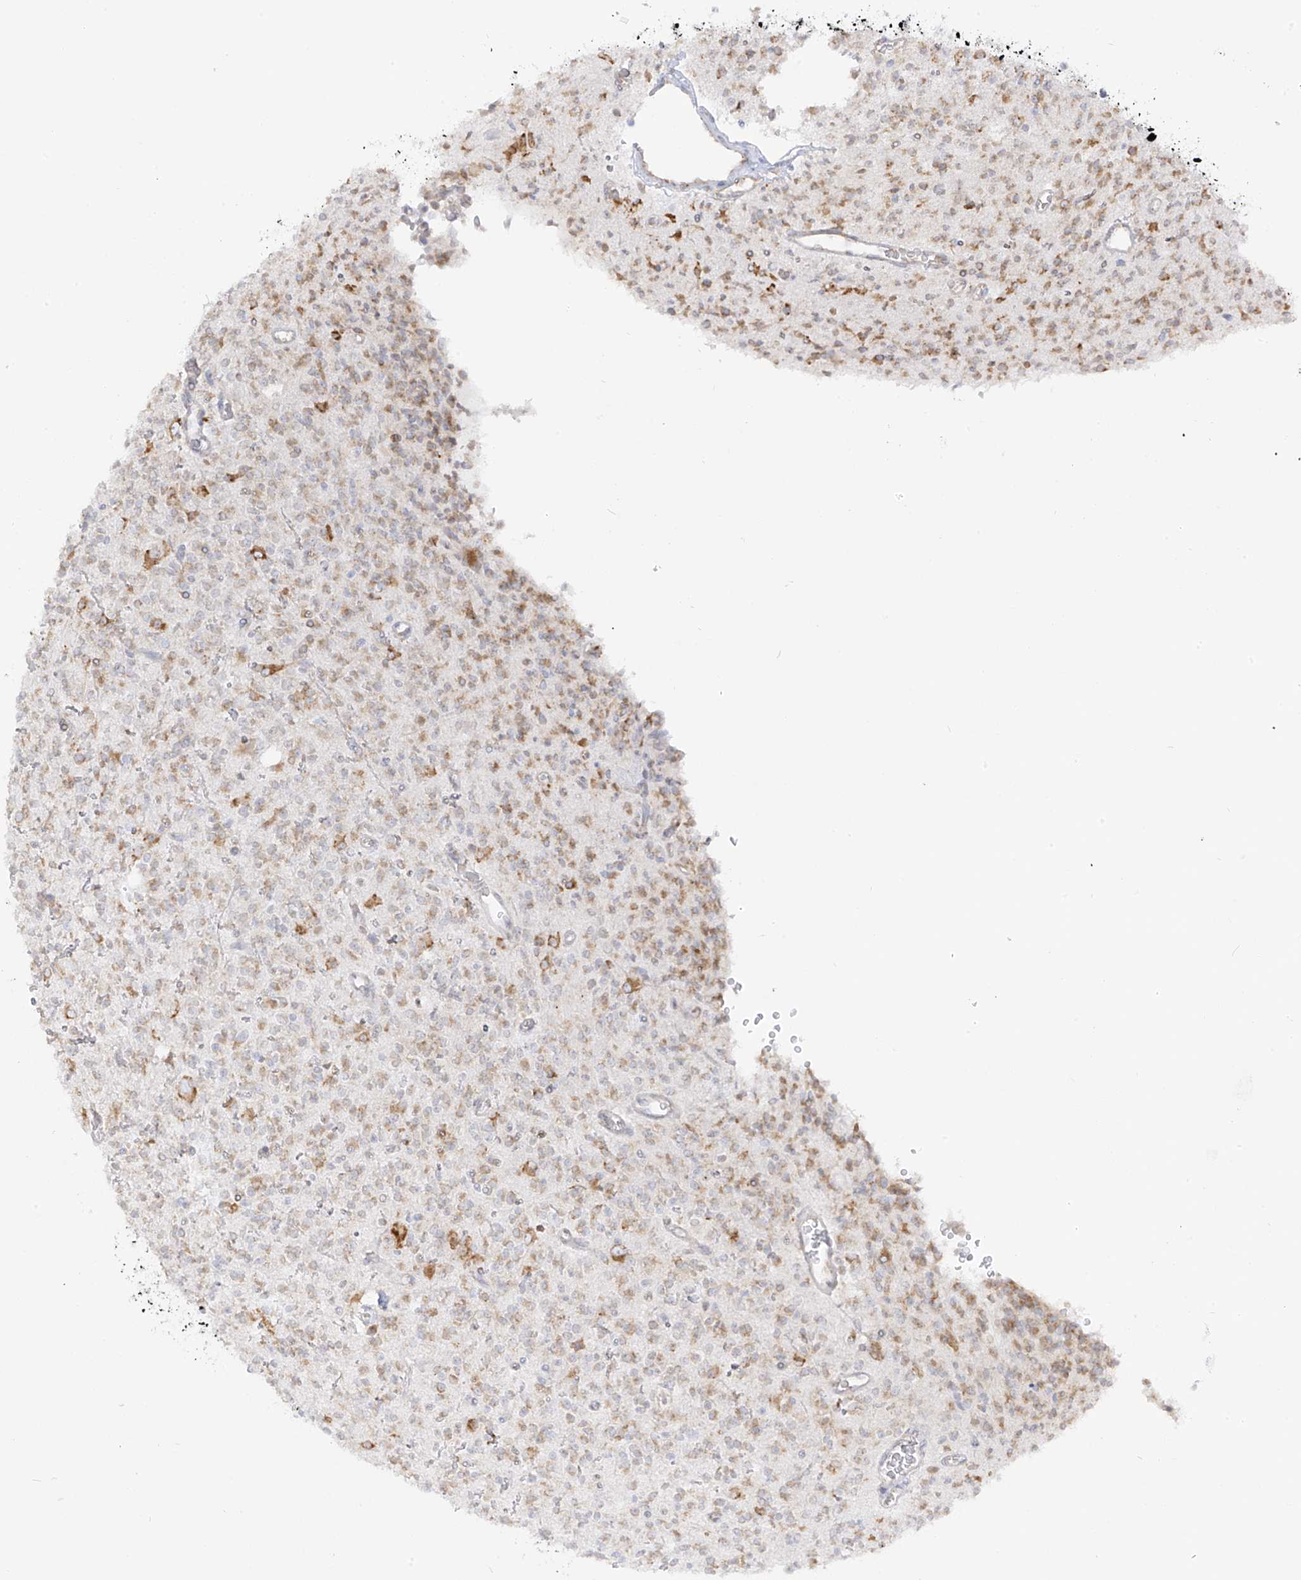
{"staining": {"intensity": "weak", "quantity": "<25%", "location": "cytoplasmic/membranous"}, "tissue": "glioma", "cell_type": "Tumor cells", "image_type": "cancer", "snomed": [{"axis": "morphology", "description": "Glioma, malignant, High grade"}, {"axis": "topography", "description": "Brain"}], "caption": "High-grade glioma (malignant) was stained to show a protein in brown. There is no significant expression in tumor cells.", "gene": "LRRC59", "patient": {"sex": "male", "age": 34}}